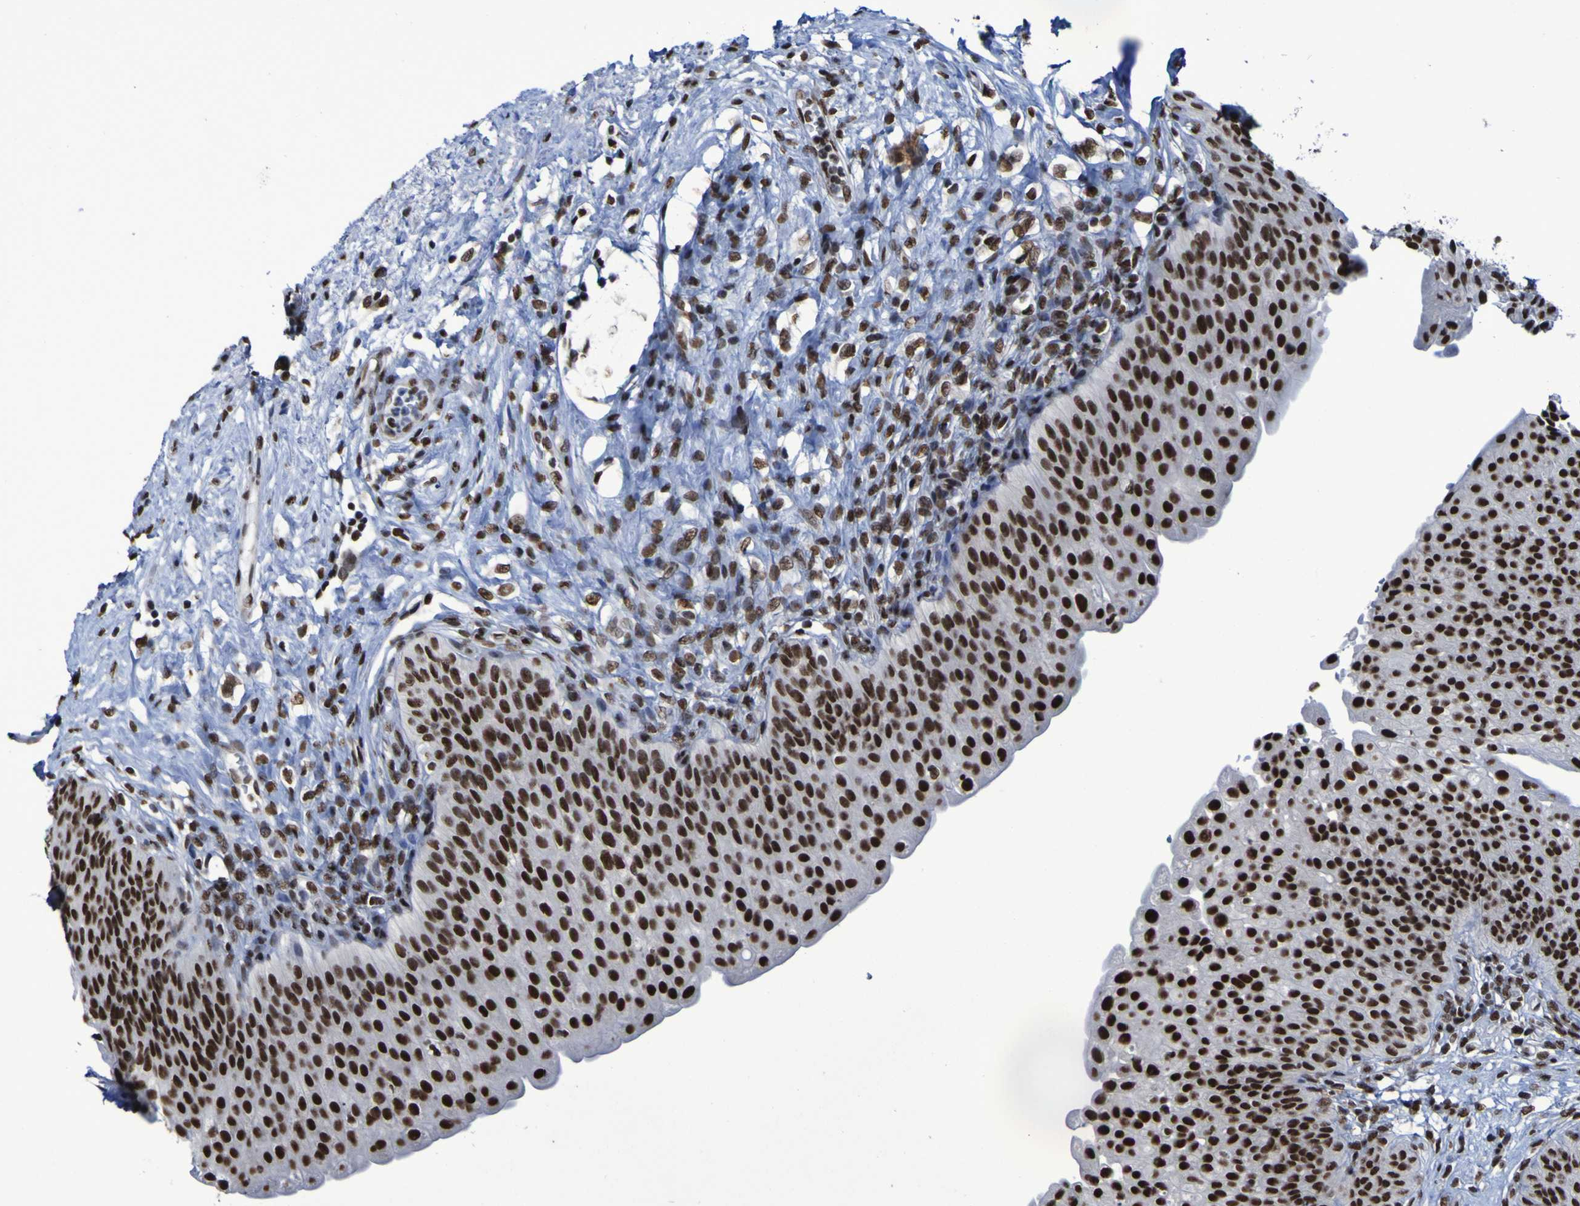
{"staining": {"intensity": "strong", "quantity": ">75%", "location": "nuclear"}, "tissue": "urinary bladder", "cell_type": "Urothelial cells", "image_type": "normal", "snomed": [{"axis": "morphology", "description": "Normal tissue, NOS"}, {"axis": "topography", "description": "Urinary bladder"}], "caption": "Immunohistochemical staining of normal human urinary bladder displays strong nuclear protein staining in approximately >75% of urothelial cells. (Brightfield microscopy of DAB IHC at high magnification).", "gene": "HNRNPR", "patient": {"sex": "male", "age": 46}}